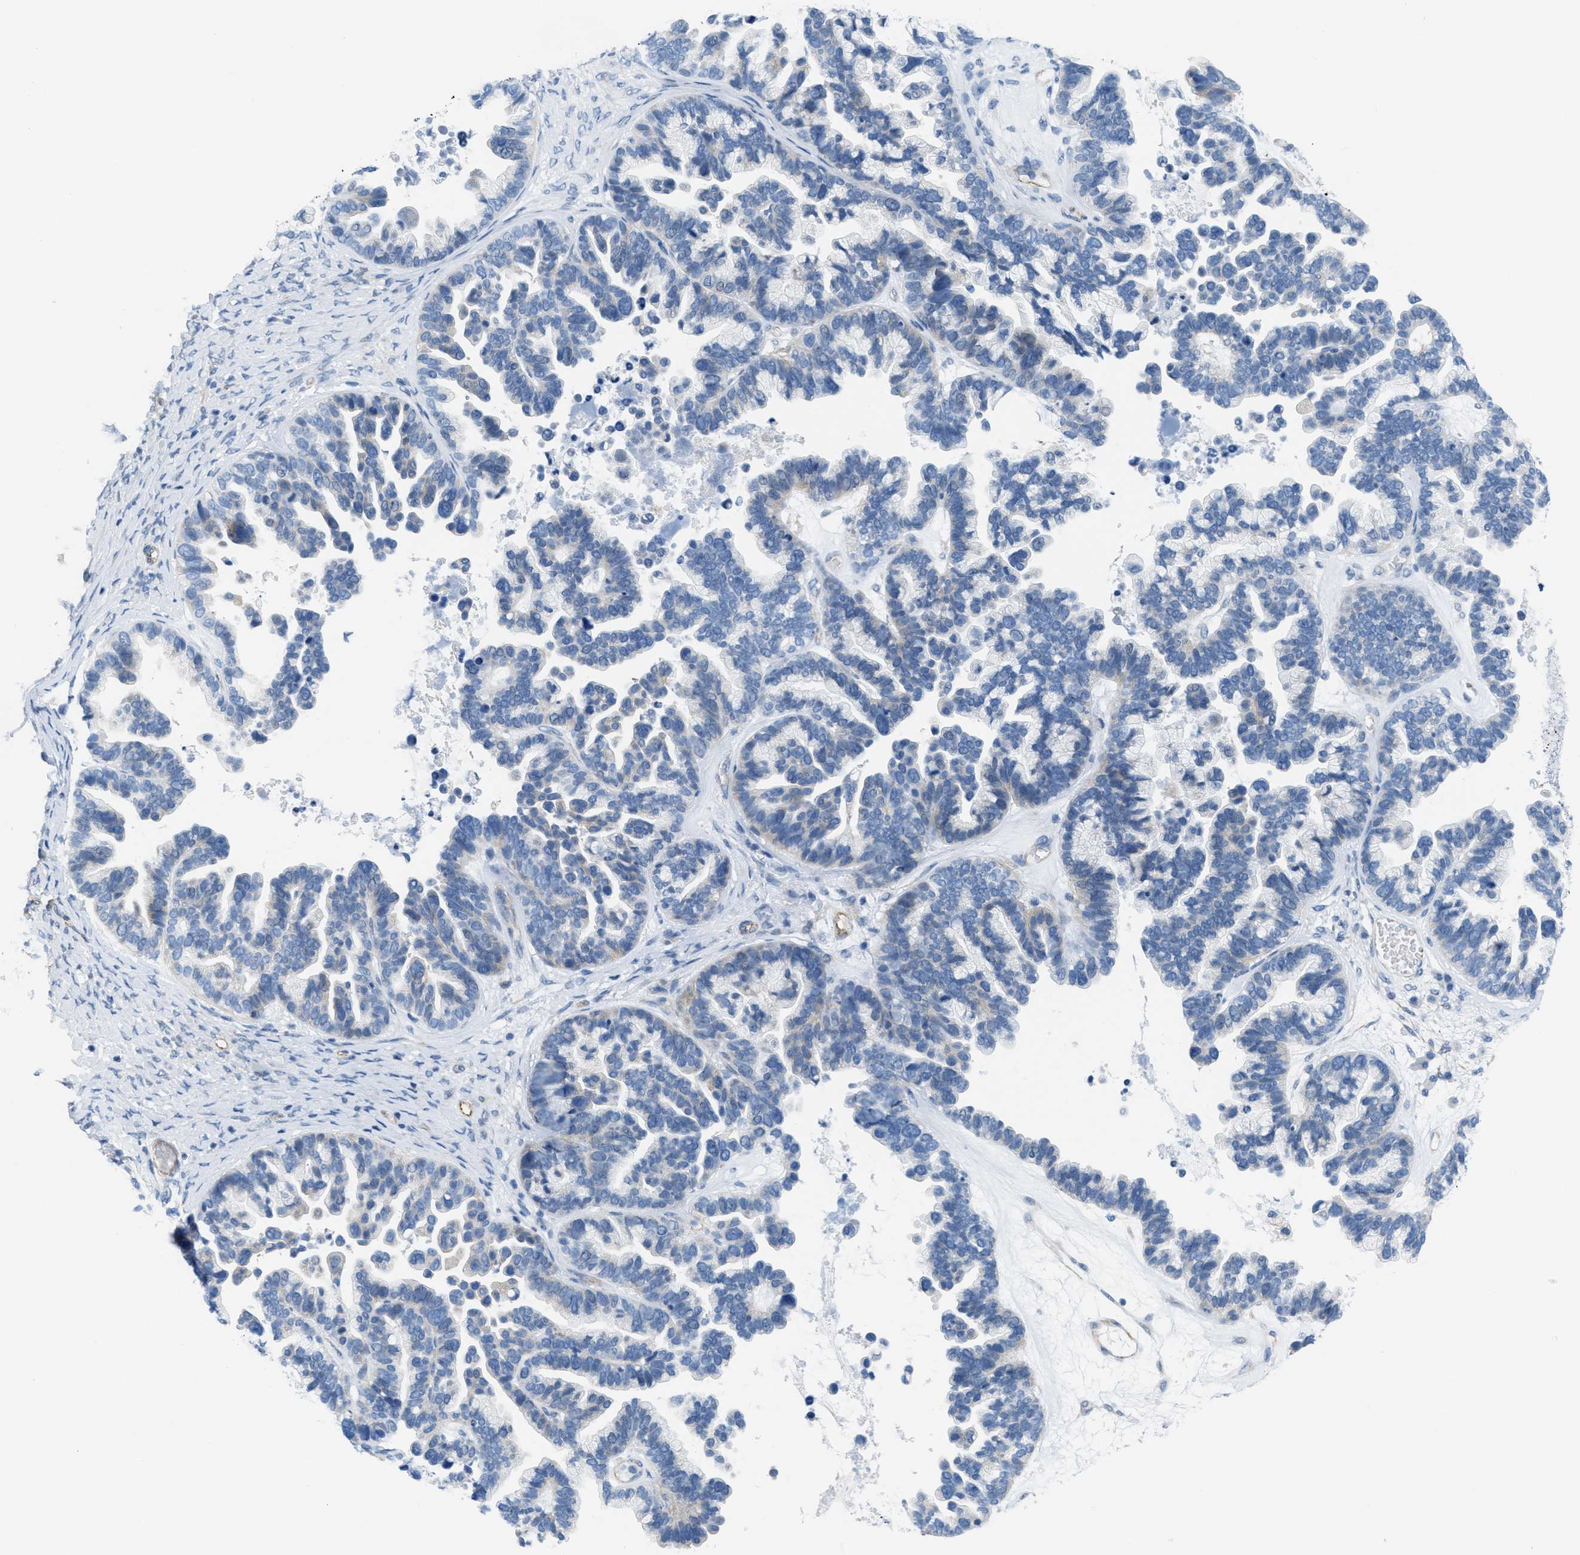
{"staining": {"intensity": "negative", "quantity": "none", "location": "none"}, "tissue": "ovarian cancer", "cell_type": "Tumor cells", "image_type": "cancer", "snomed": [{"axis": "morphology", "description": "Cystadenocarcinoma, serous, NOS"}, {"axis": "topography", "description": "Ovary"}], "caption": "High magnification brightfield microscopy of ovarian serous cystadenocarcinoma stained with DAB (3,3'-diaminobenzidine) (brown) and counterstained with hematoxylin (blue): tumor cells show no significant staining.", "gene": "SLC12A1", "patient": {"sex": "female", "age": 56}}